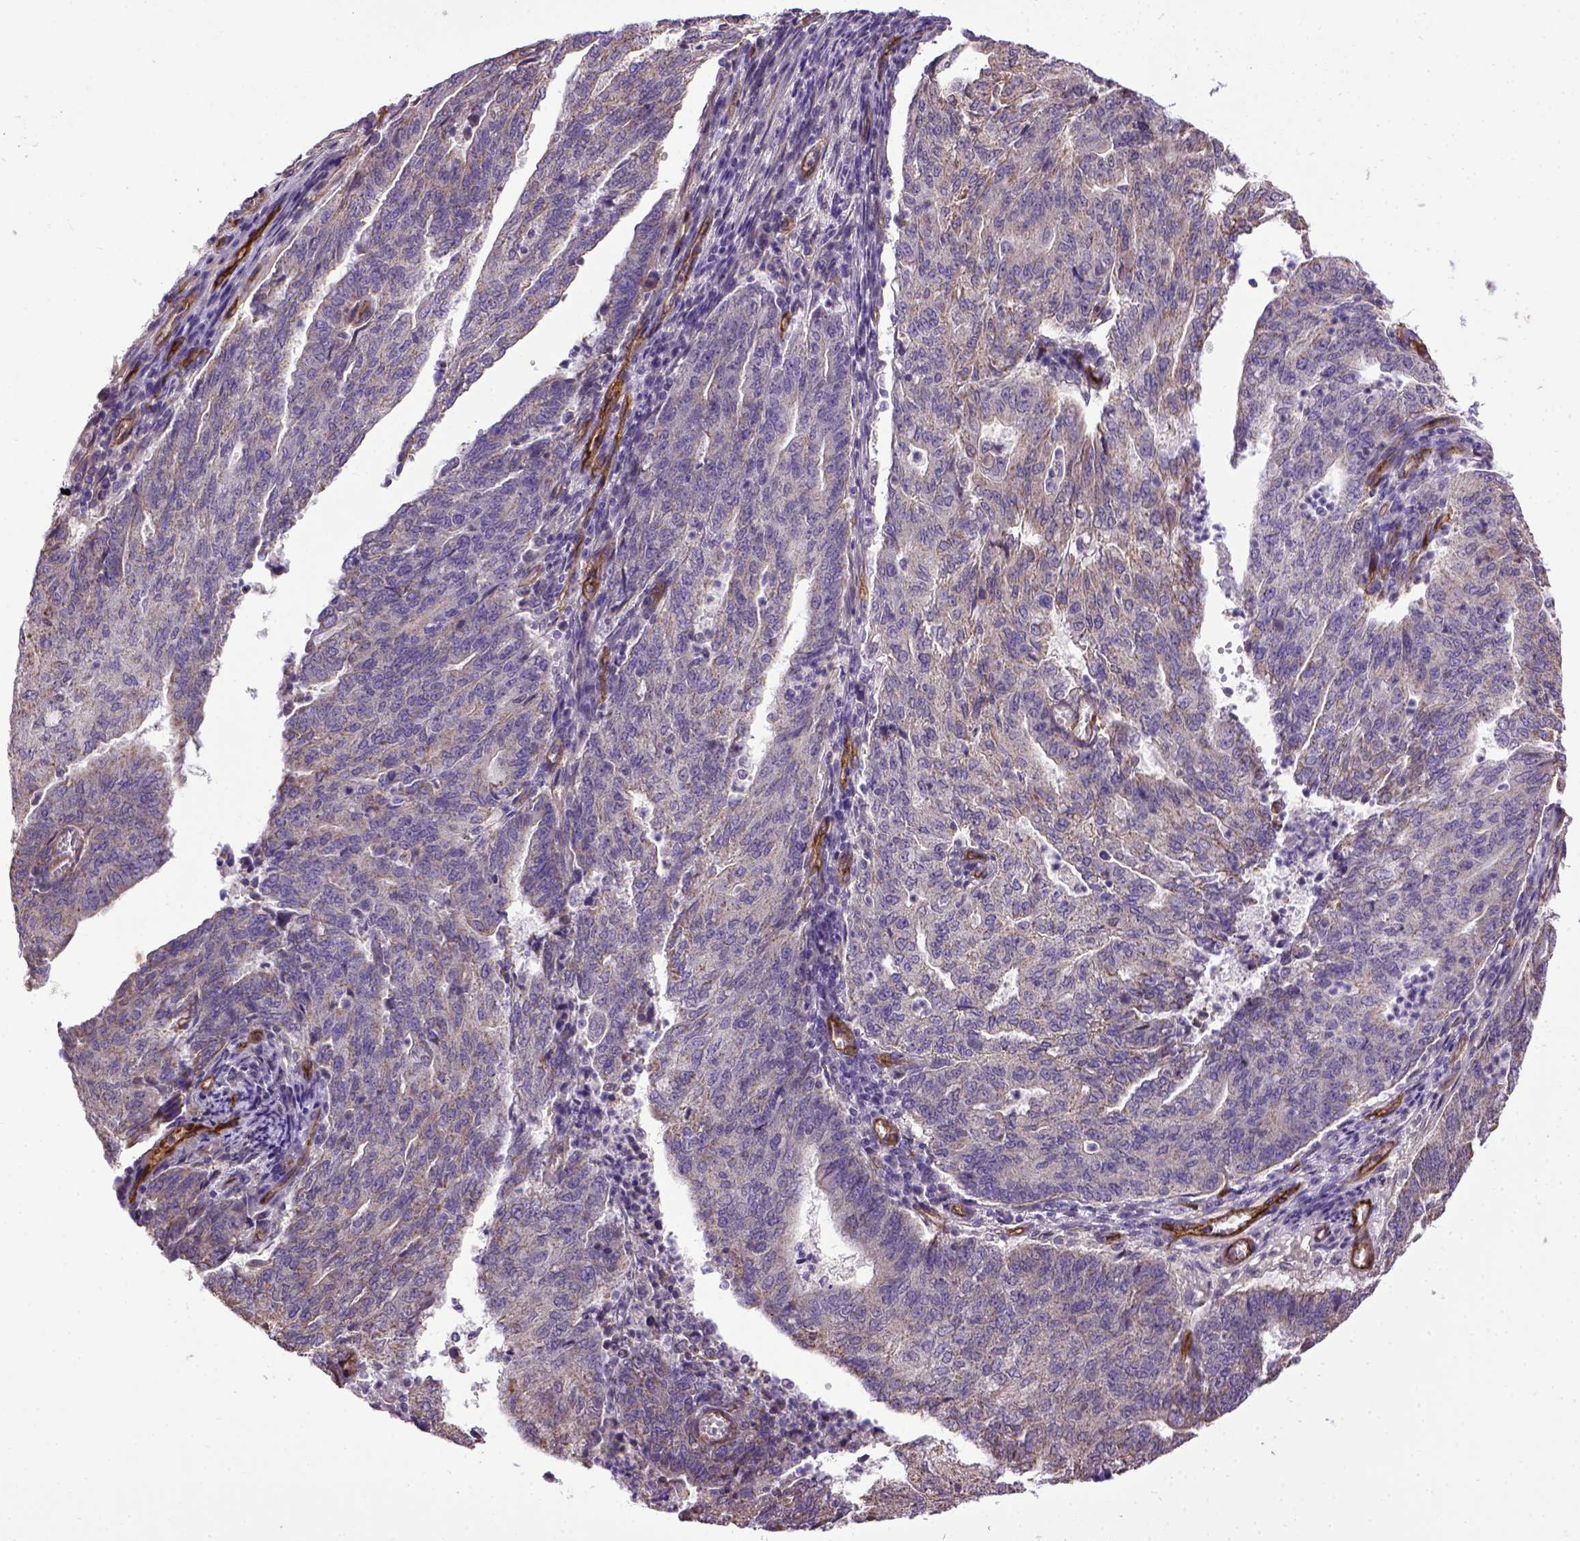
{"staining": {"intensity": "weak", "quantity": "<25%", "location": "cytoplasmic/membranous"}, "tissue": "endometrial cancer", "cell_type": "Tumor cells", "image_type": "cancer", "snomed": [{"axis": "morphology", "description": "Adenocarcinoma, NOS"}, {"axis": "topography", "description": "Endometrium"}], "caption": "IHC of human endometrial cancer (adenocarcinoma) shows no staining in tumor cells.", "gene": "ENG", "patient": {"sex": "female", "age": 82}}